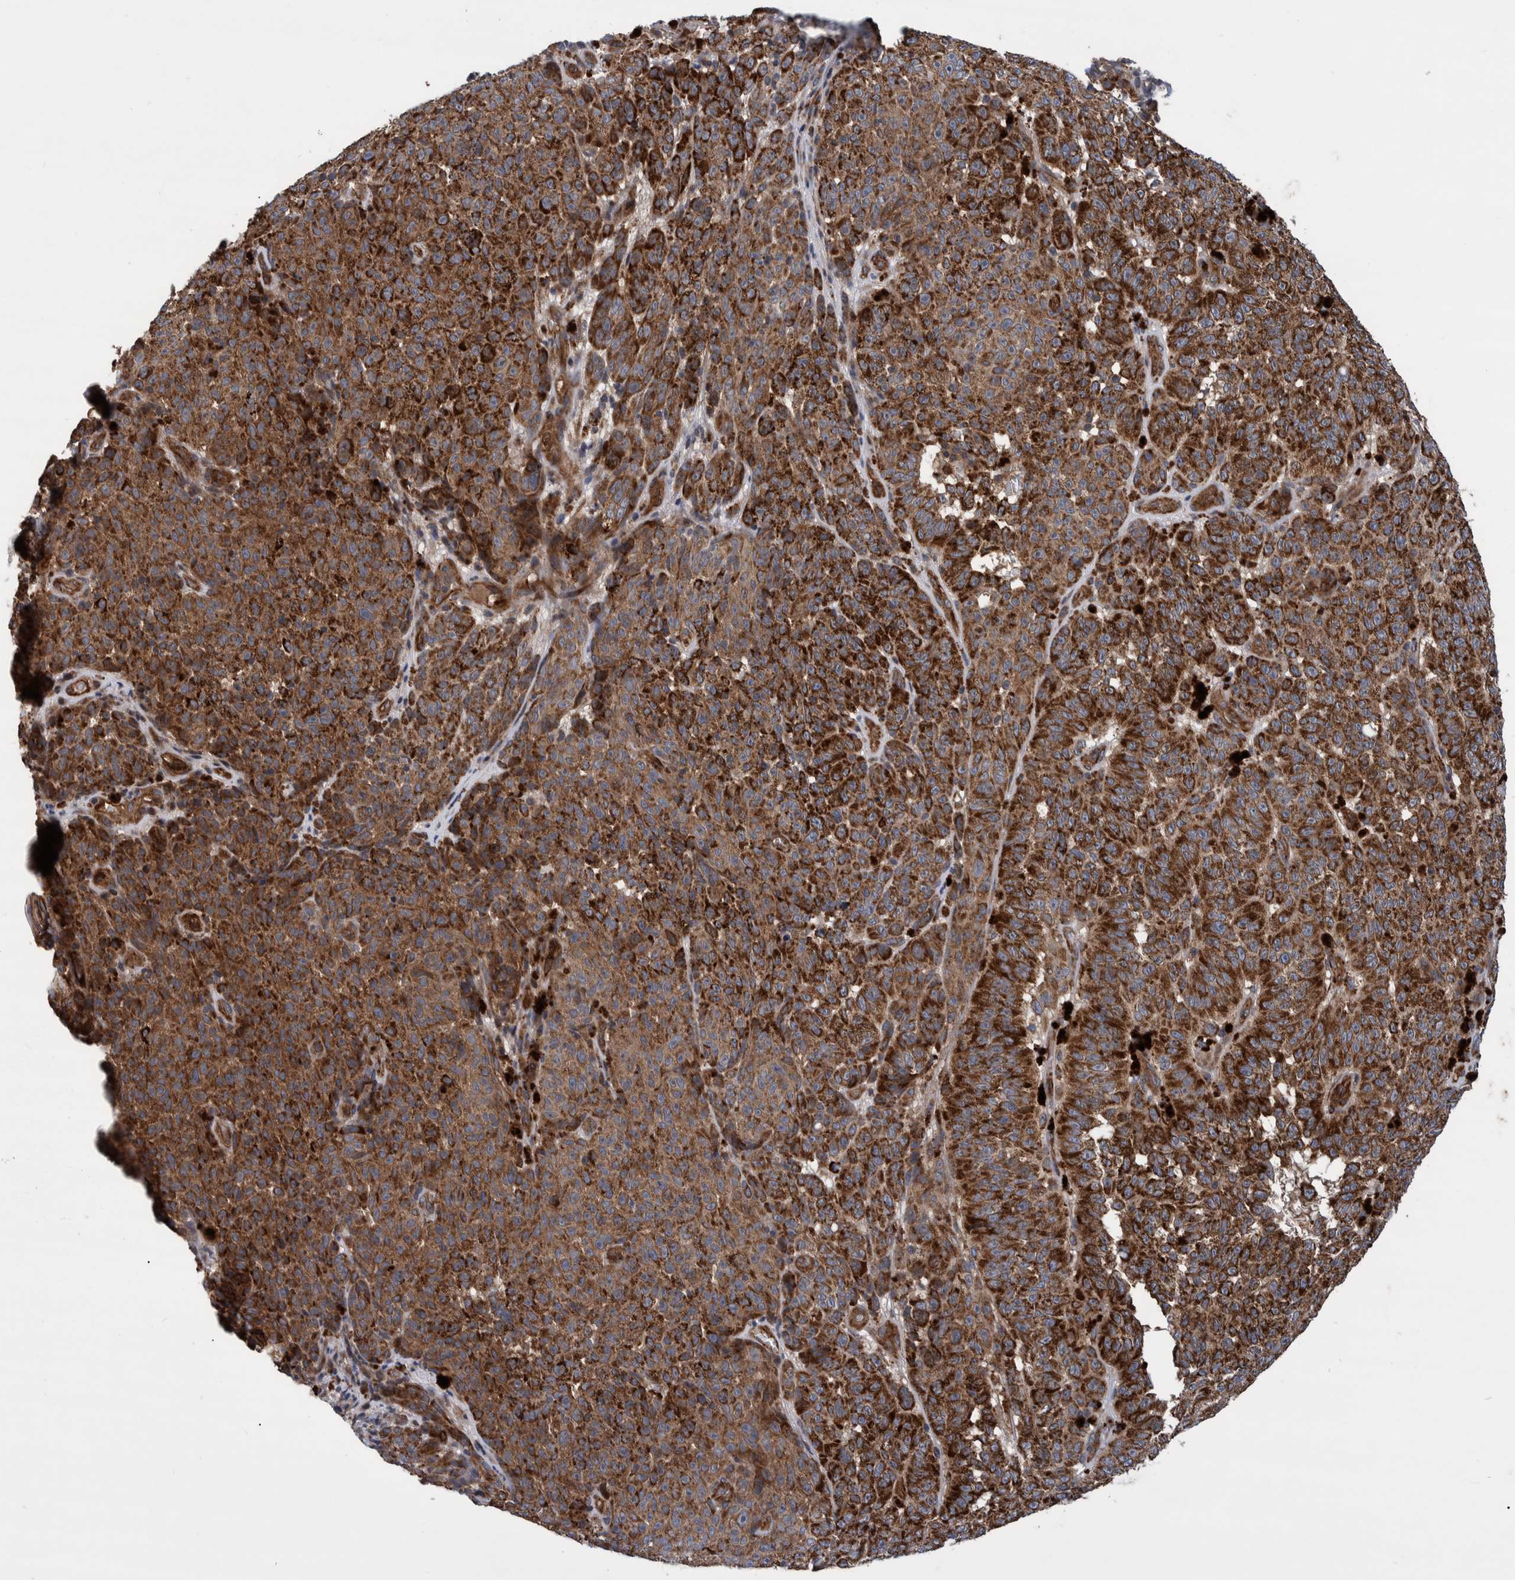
{"staining": {"intensity": "strong", "quantity": ">75%", "location": "cytoplasmic/membranous"}, "tissue": "melanoma", "cell_type": "Tumor cells", "image_type": "cancer", "snomed": [{"axis": "morphology", "description": "Malignant melanoma, NOS"}, {"axis": "topography", "description": "Skin"}], "caption": "Human melanoma stained with a protein marker displays strong staining in tumor cells.", "gene": "GRPEL2", "patient": {"sex": "female", "age": 82}}